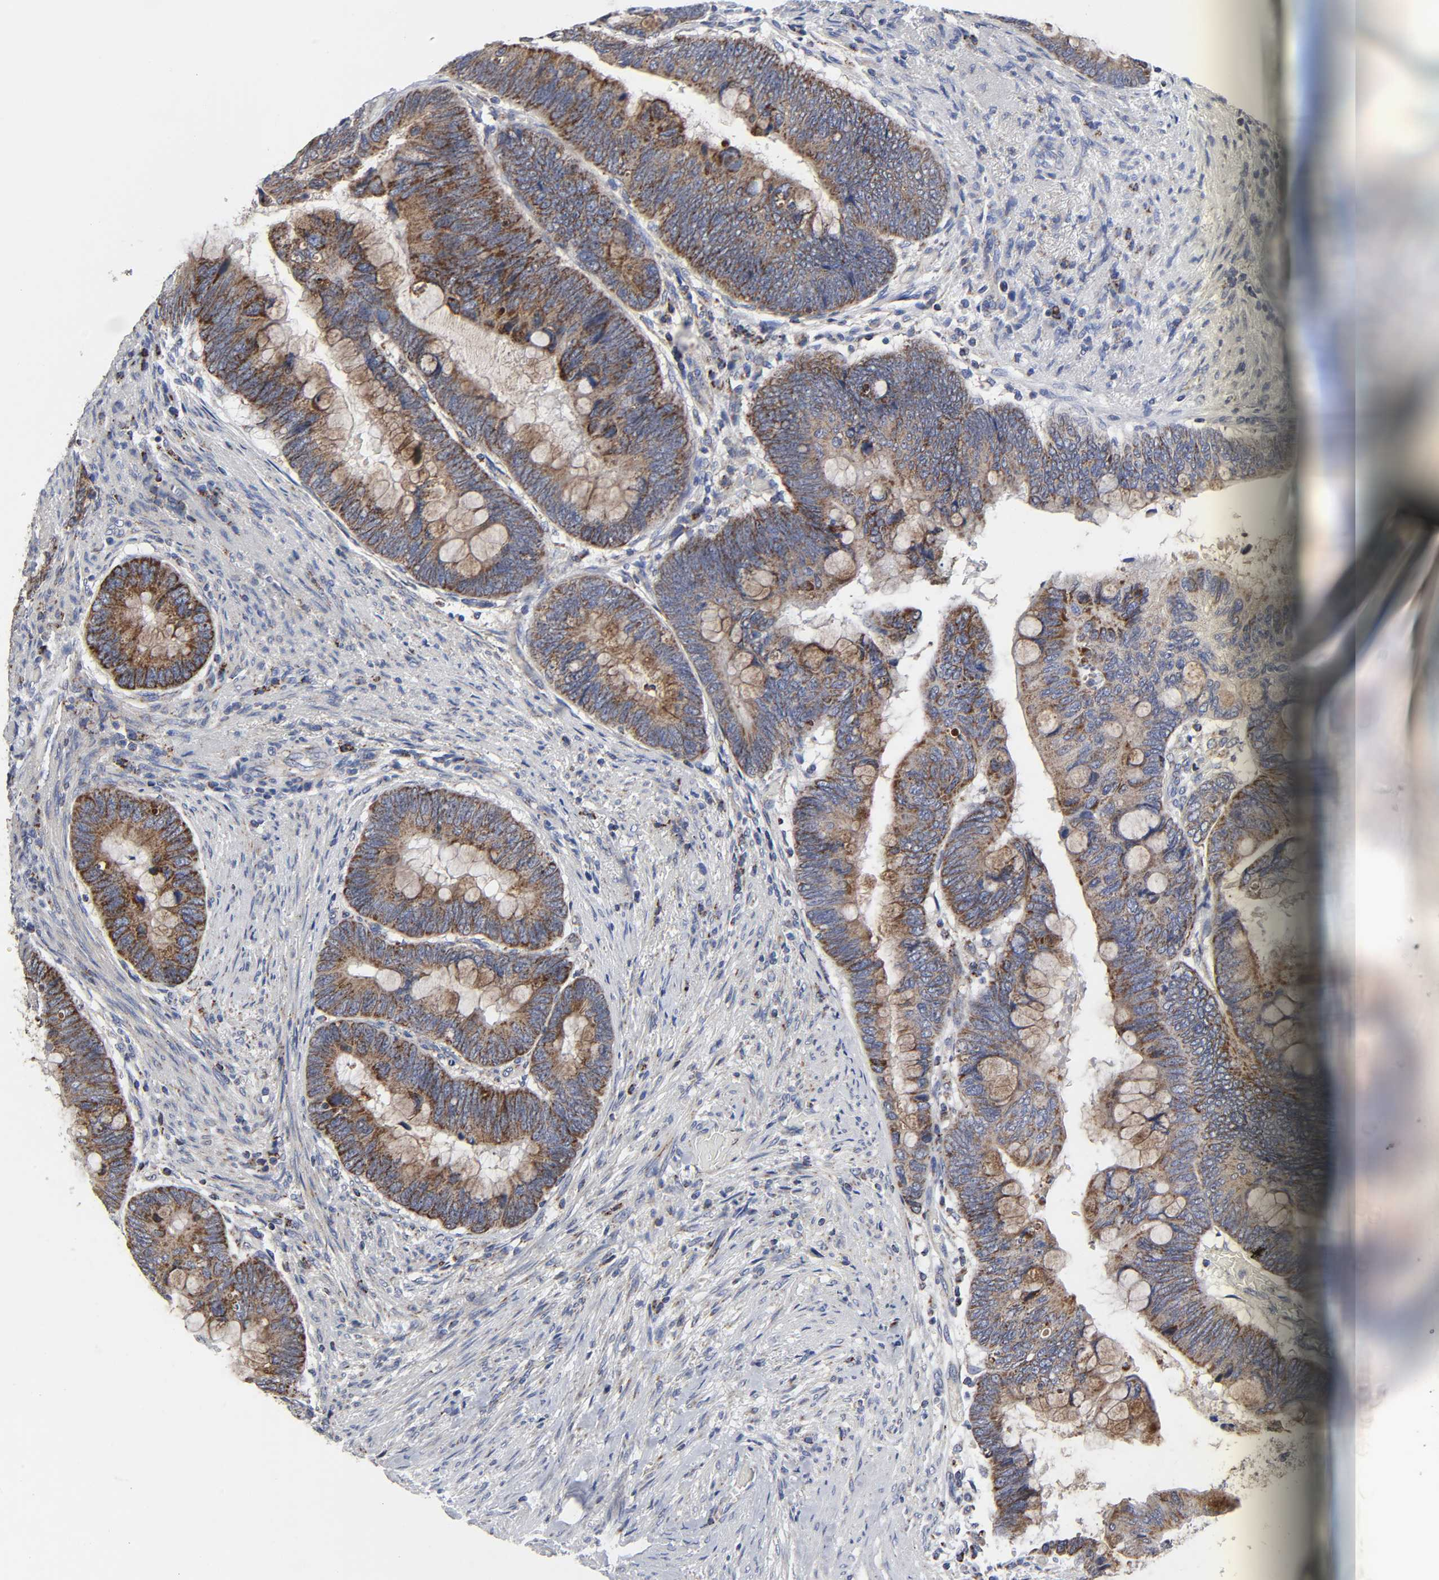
{"staining": {"intensity": "moderate", "quantity": ">75%", "location": "cytoplasmic/membranous"}, "tissue": "colorectal cancer", "cell_type": "Tumor cells", "image_type": "cancer", "snomed": [{"axis": "morphology", "description": "Normal tissue, NOS"}, {"axis": "morphology", "description": "Adenocarcinoma, NOS"}, {"axis": "topography", "description": "Rectum"}], "caption": "An image of human colorectal cancer (adenocarcinoma) stained for a protein displays moderate cytoplasmic/membranous brown staining in tumor cells.", "gene": "AOPEP", "patient": {"sex": "male", "age": 92}}